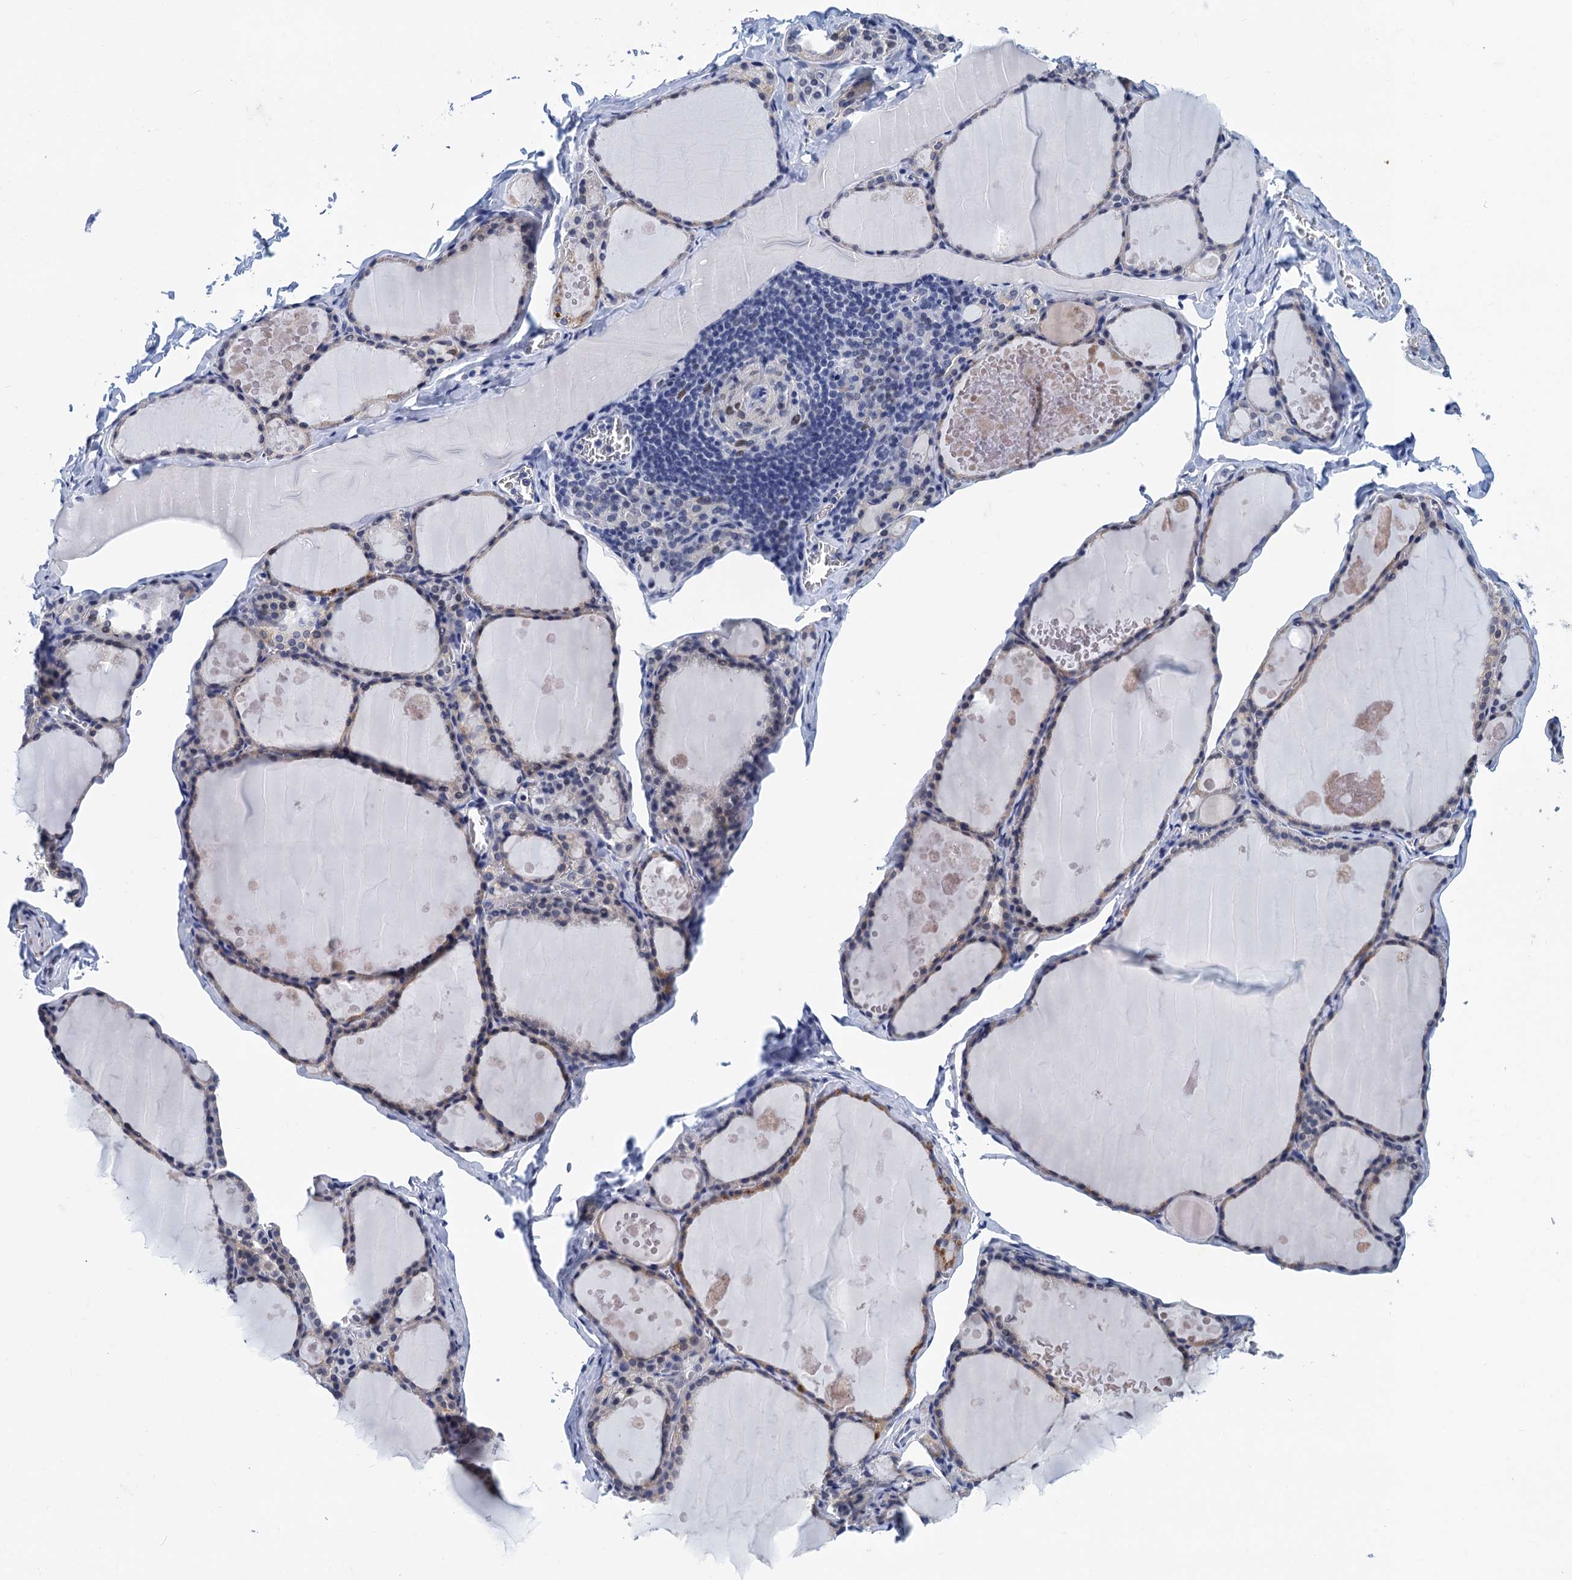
{"staining": {"intensity": "weak", "quantity": "<25%", "location": "cytoplasmic/membranous"}, "tissue": "thyroid gland", "cell_type": "Glandular cells", "image_type": "normal", "snomed": [{"axis": "morphology", "description": "Normal tissue, NOS"}, {"axis": "topography", "description": "Thyroid gland"}], "caption": "Immunohistochemistry (IHC) histopathology image of normal thyroid gland: thyroid gland stained with DAB reveals no significant protein staining in glandular cells.", "gene": "GINS3", "patient": {"sex": "male", "age": 56}}